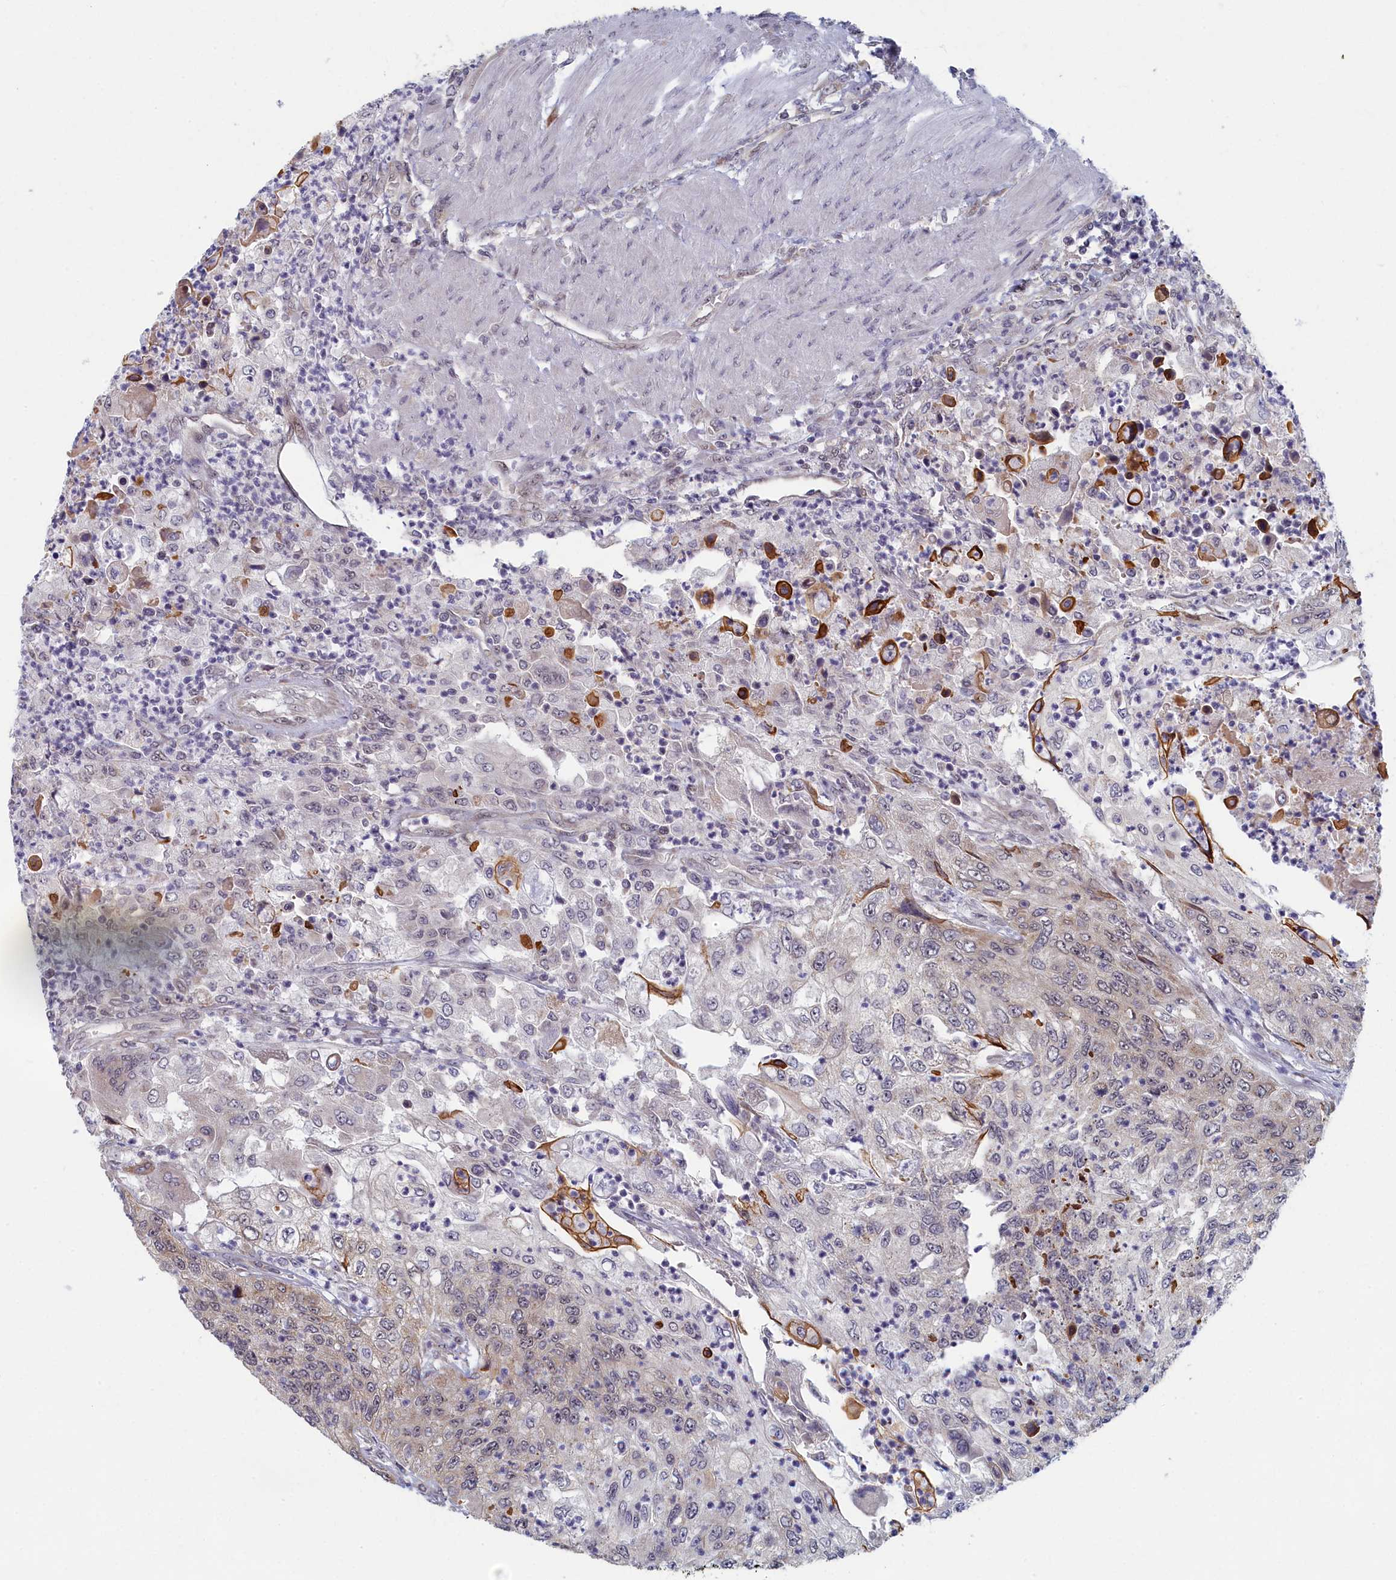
{"staining": {"intensity": "moderate", "quantity": "<25%", "location": "cytoplasmic/membranous"}, "tissue": "urothelial cancer", "cell_type": "Tumor cells", "image_type": "cancer", "snomed": [{"axis": "morphology", "description": "Urothelial carcinoma, High grade"}, {"axis": "topography", "description": "Urinary bladder"}], "caption": "This is an image of IHC staining of high-grade urothelial carcinoma, which shows moderate staining in the cytoplasmic/membranous of tumor cells.", "gene": "DNAJC17", "patient": {"sex": "female", "age": 60}}